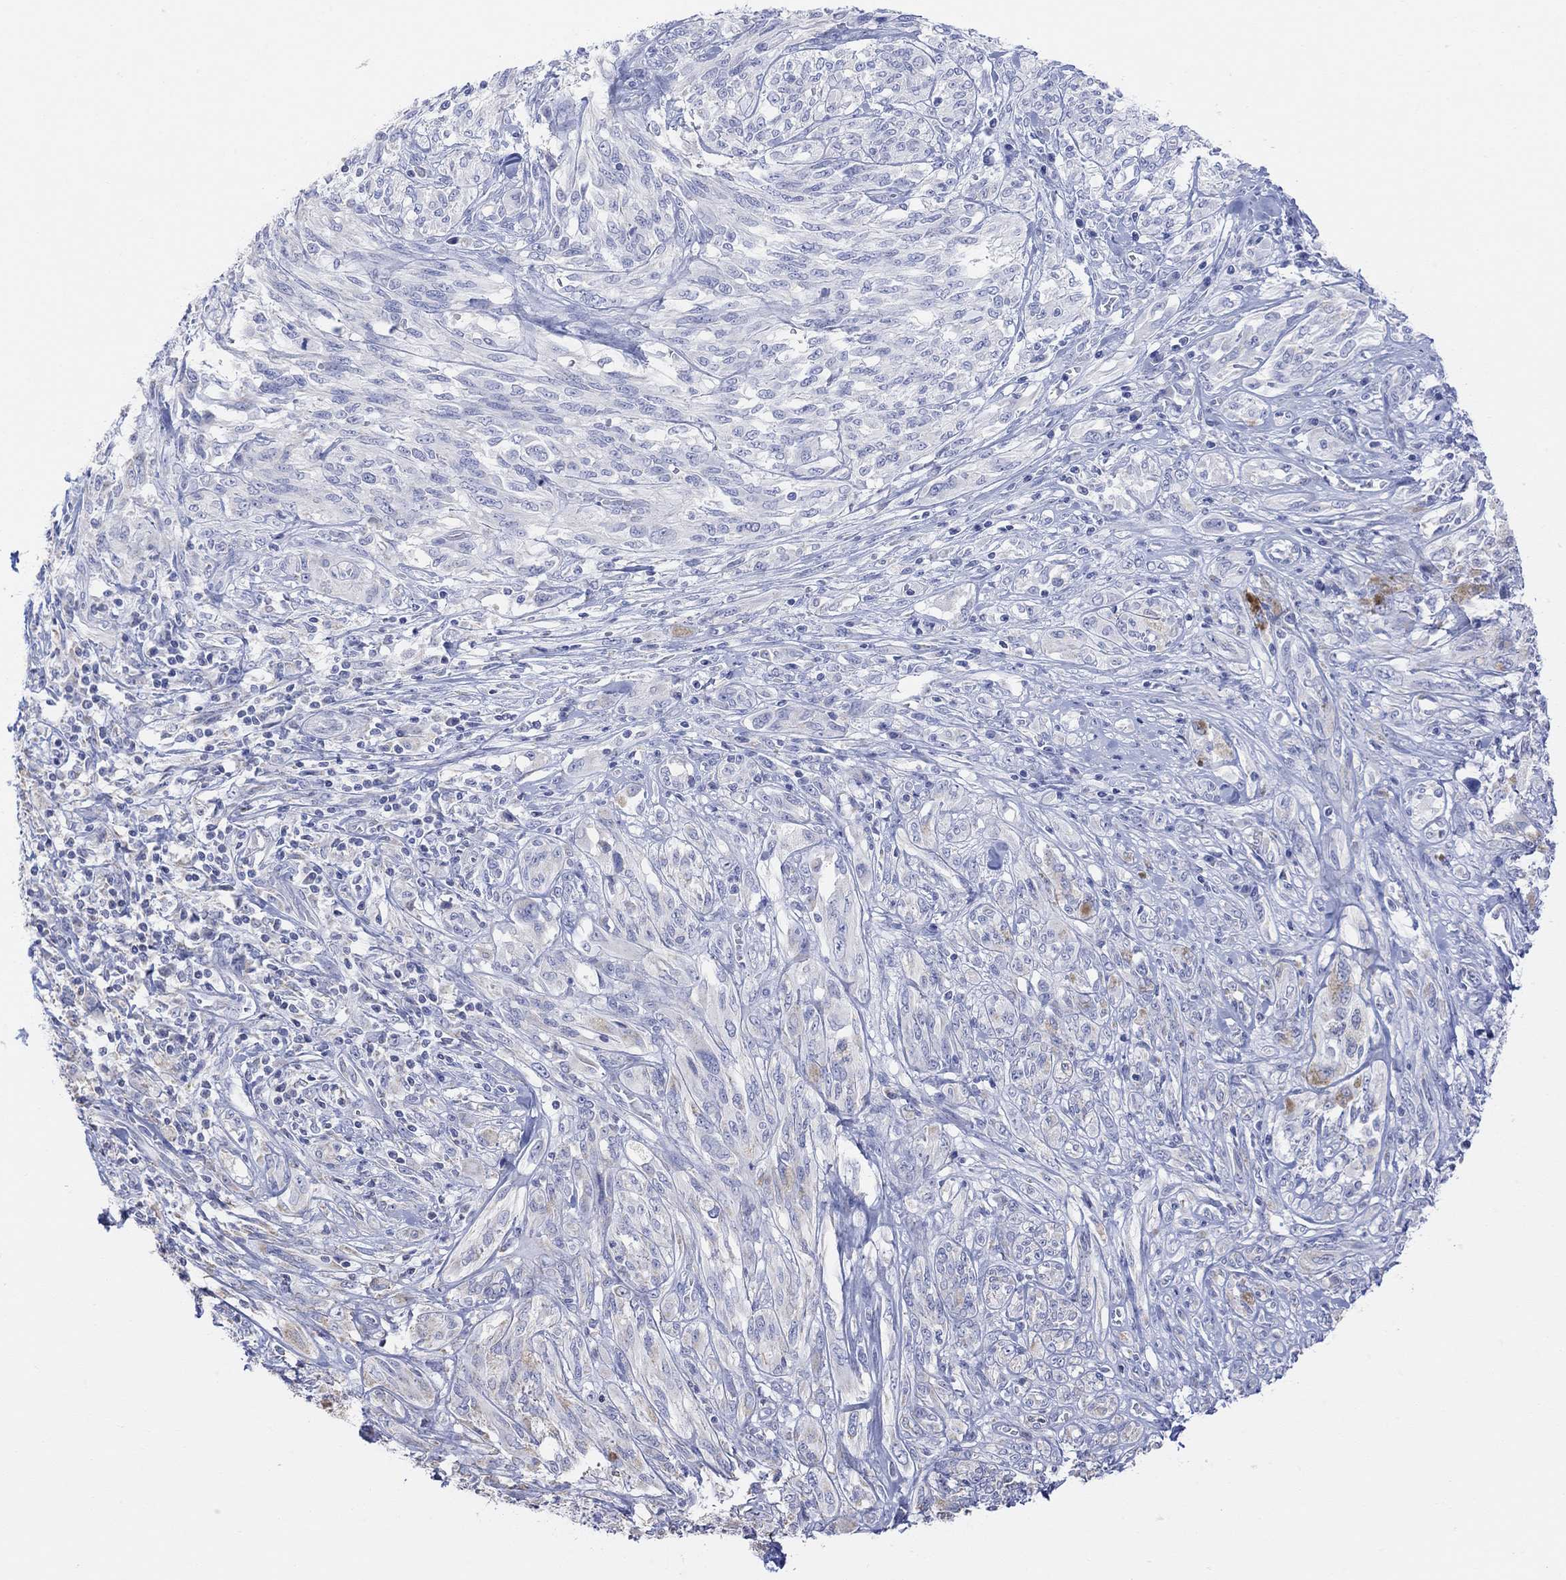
{"staining": {"intensity": "negative", "quantity": "none", "location": "none"}, "tissue": "melanoma", "cell_type": "Tumor cells", "image_type": "cancer", "snomed": [{"axis": "morphology", "description": "Malignant melanoma, NOS"}, {"axis": "topography", "description": "Skin"}], "caption": "This micrograph is of melanoma stained with immunohistochemistry to label a protein in brown with the nuclei are counter-stained blue. There is no staining in tumor cells. Brightfield microscopy of immunohistochemistry stained with DAB (brown) and hematoxylin (blue), captured at high magnification.", "gene": "SYT12", "patient": {"sex": "female", "age": 91}}